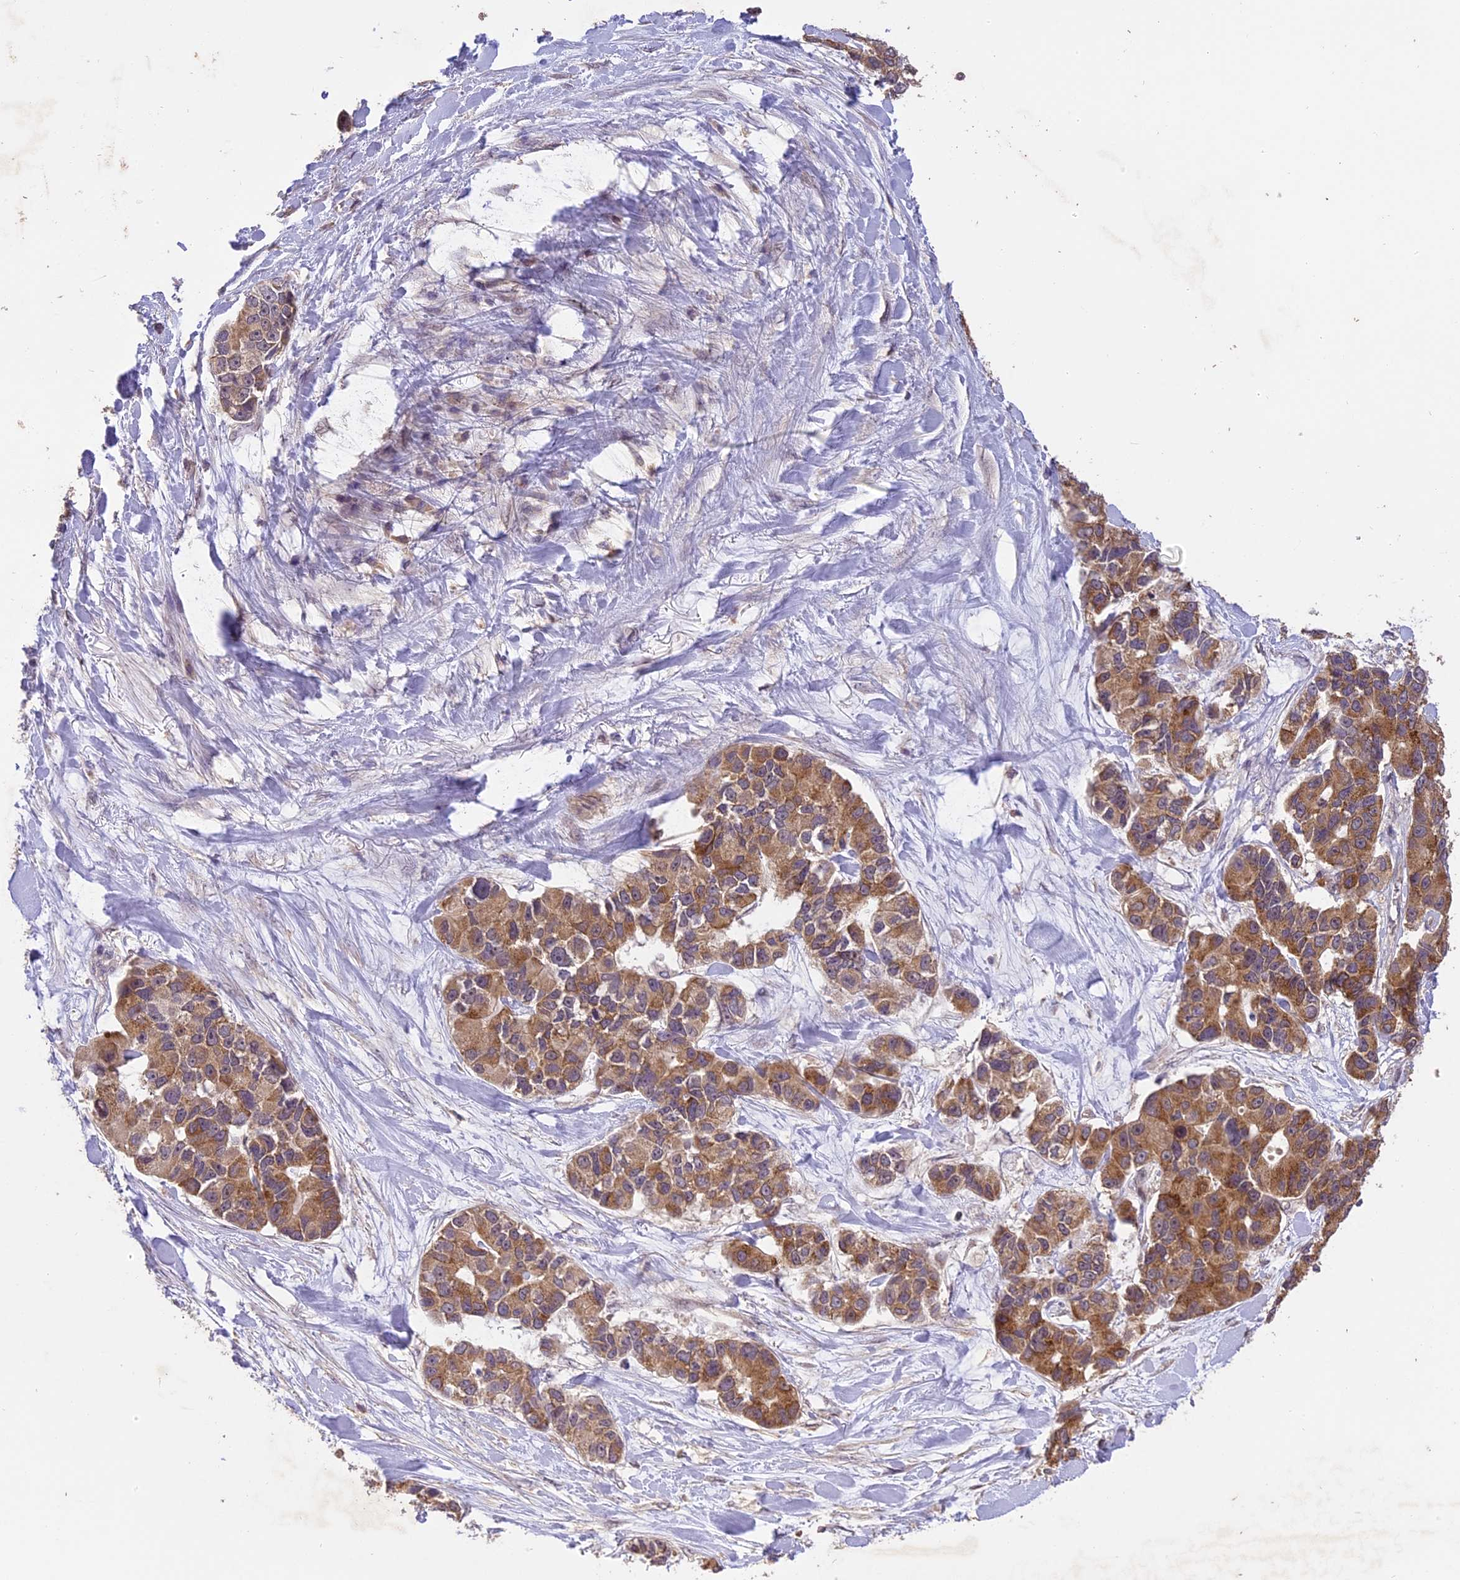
{"staining": {"intensity": "moderate", "quantity": "25%-75%", "location": "cytoplasmic/membranous"}, "tissue": "lung cancer", "cell_type": "Tumor cells", "image_type": "cancer", "snomed": [{"axis": "morphology", "description": "Adenocarcinoma, NOS"}, {"axis": "topography", "description": "Lung"}], "caption": "An IHC histopathology image of neoplastic tissue is shown. Protein staining in brown labels moderate cytoplasmic/membranous positivity in lung adenocarcinoma within tumor cells.", "gene": "TIGD7", "patient": {"sex": "female", "age": 54}}